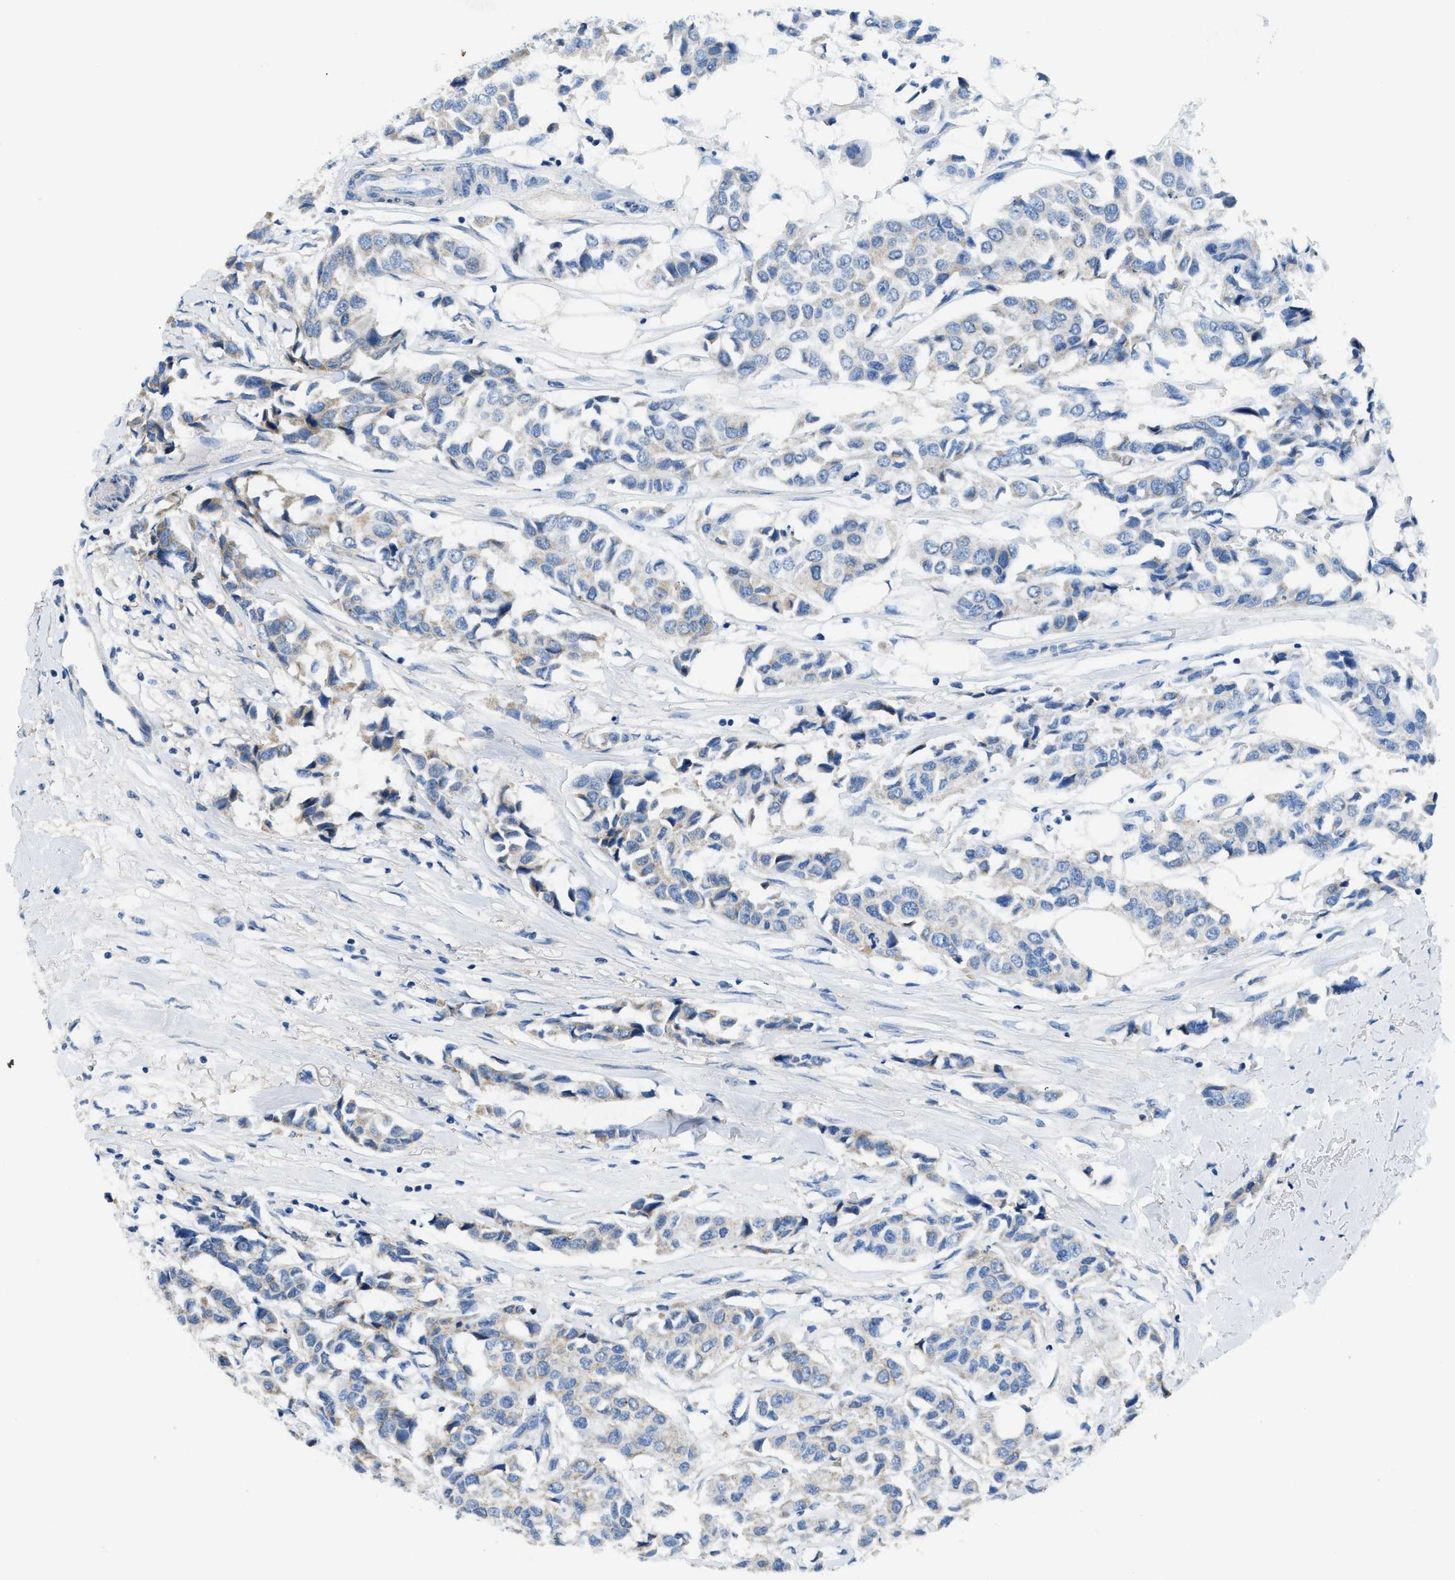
{"staining": {"intensity": "moderate", "quantity": "25%-75%", "location": "cytoplasmic/membranous"}, "tissue": "breast cancer", "cell_type": "Tumor cells", "image_type": "cancer", "snomed": [{"axis": "morphology", "description": "Duct carcinoma"}, {"axis": "topography", "description": "Breast"}], "caption": "This micrograph shows IHC staining of human intraductal carcinoma (breast), with medium moderate cytoplasmic/membranous expression in approximately 25%-75% of tumor cells.", "gene": "SSH2", "patient": {"sex": "female", "age": 80}}